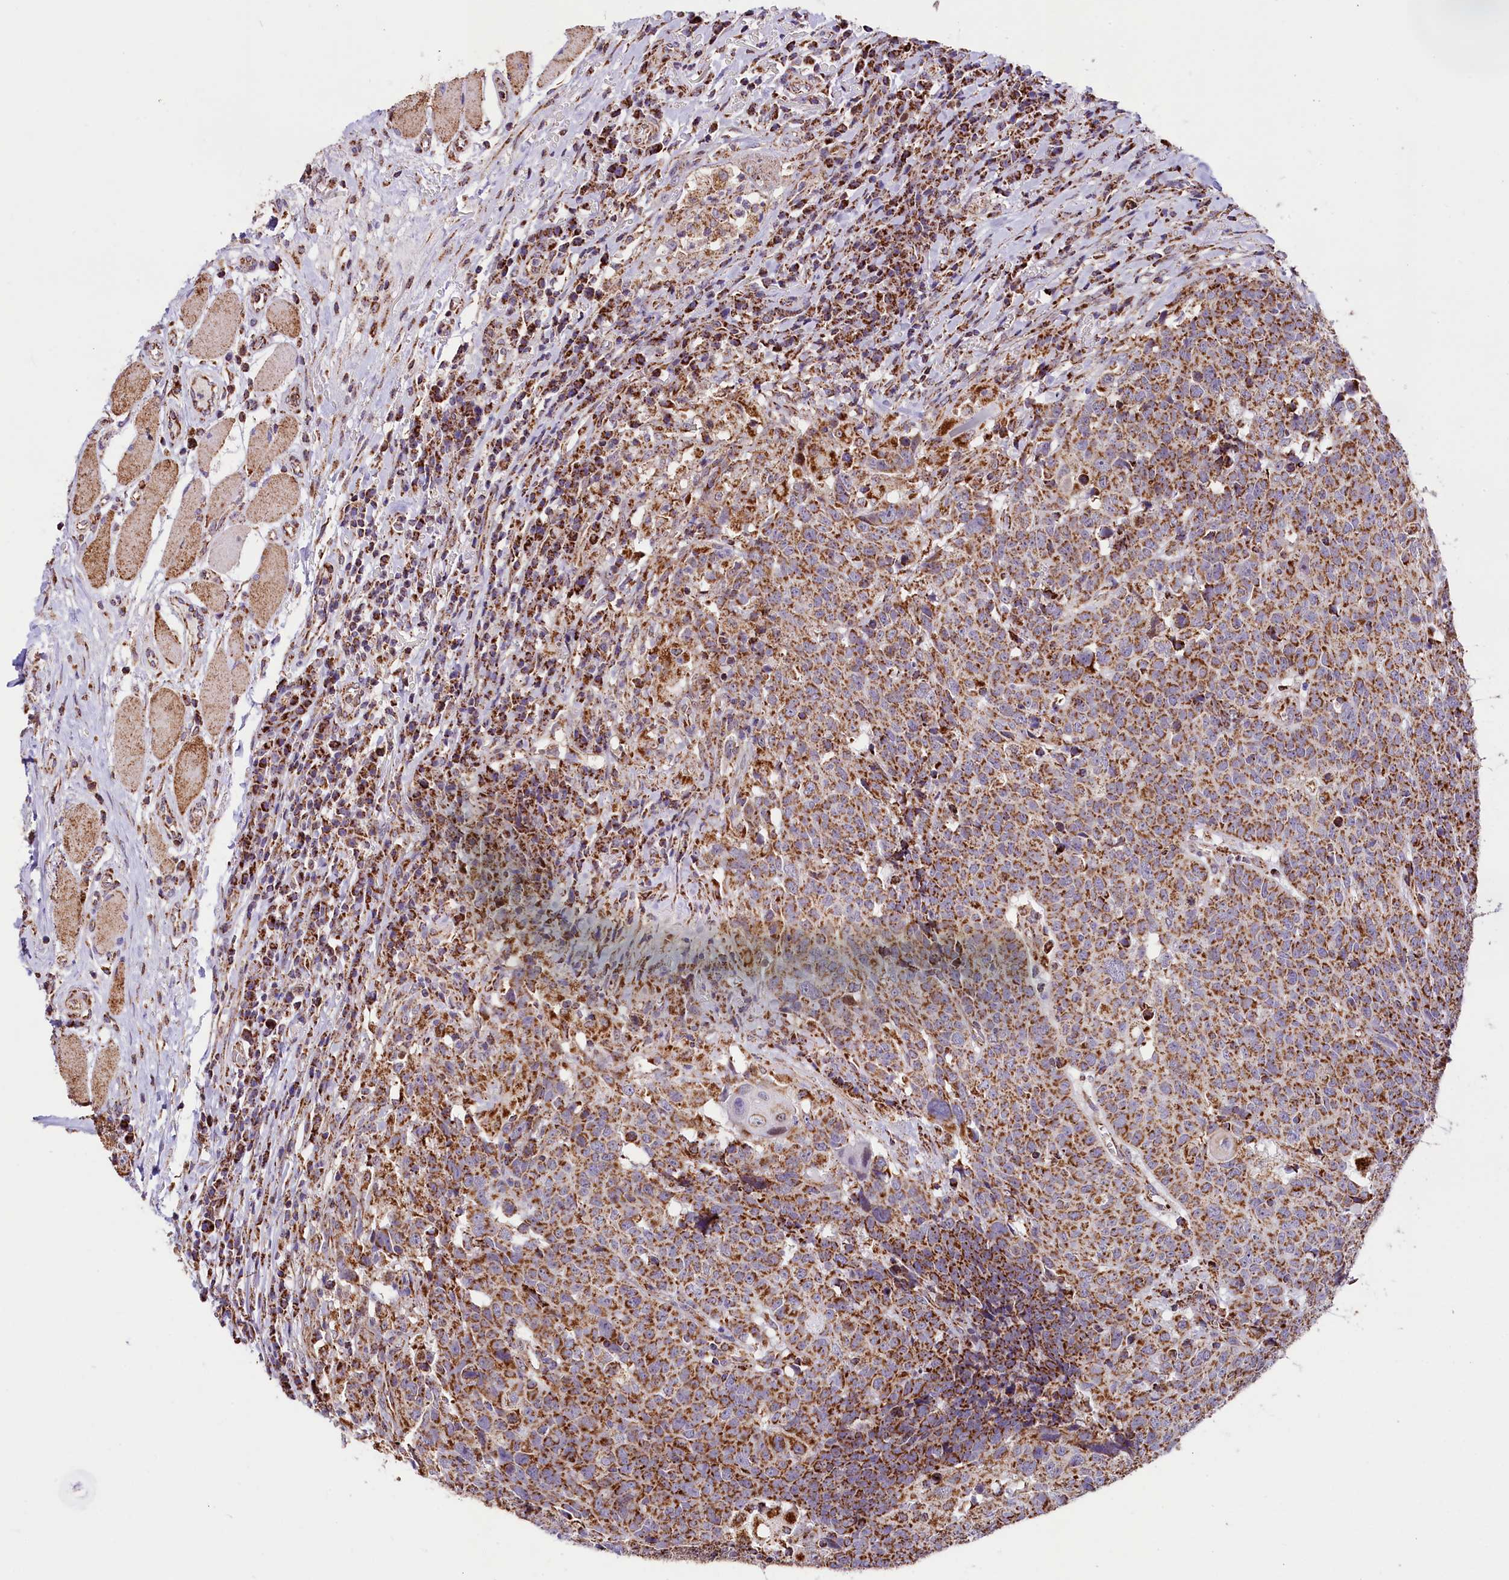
{"staining": {"intensity": "strong", "quantity": ">75%", "location": "cytoplasmic/membranous"}, "tissue": "head and neck cancer", "cell_type": "Tumor cells", "image_type": "cancer", "snomed": [{"axis": "morphology", "description": "Squamous cell carcinoma, NOS"}, {"axis": "topography", "description": "Head-Neck"}], "caption": "Head and neck squamous cell carcinoma stained for a protein reveals strong cytoplasmic/membranous positivity in tumor cells. (DAB IHC with brightfield microscopy, high magnification).", "gene": "NDUFA8", "patient": {"sex": "male", "age": 66}}